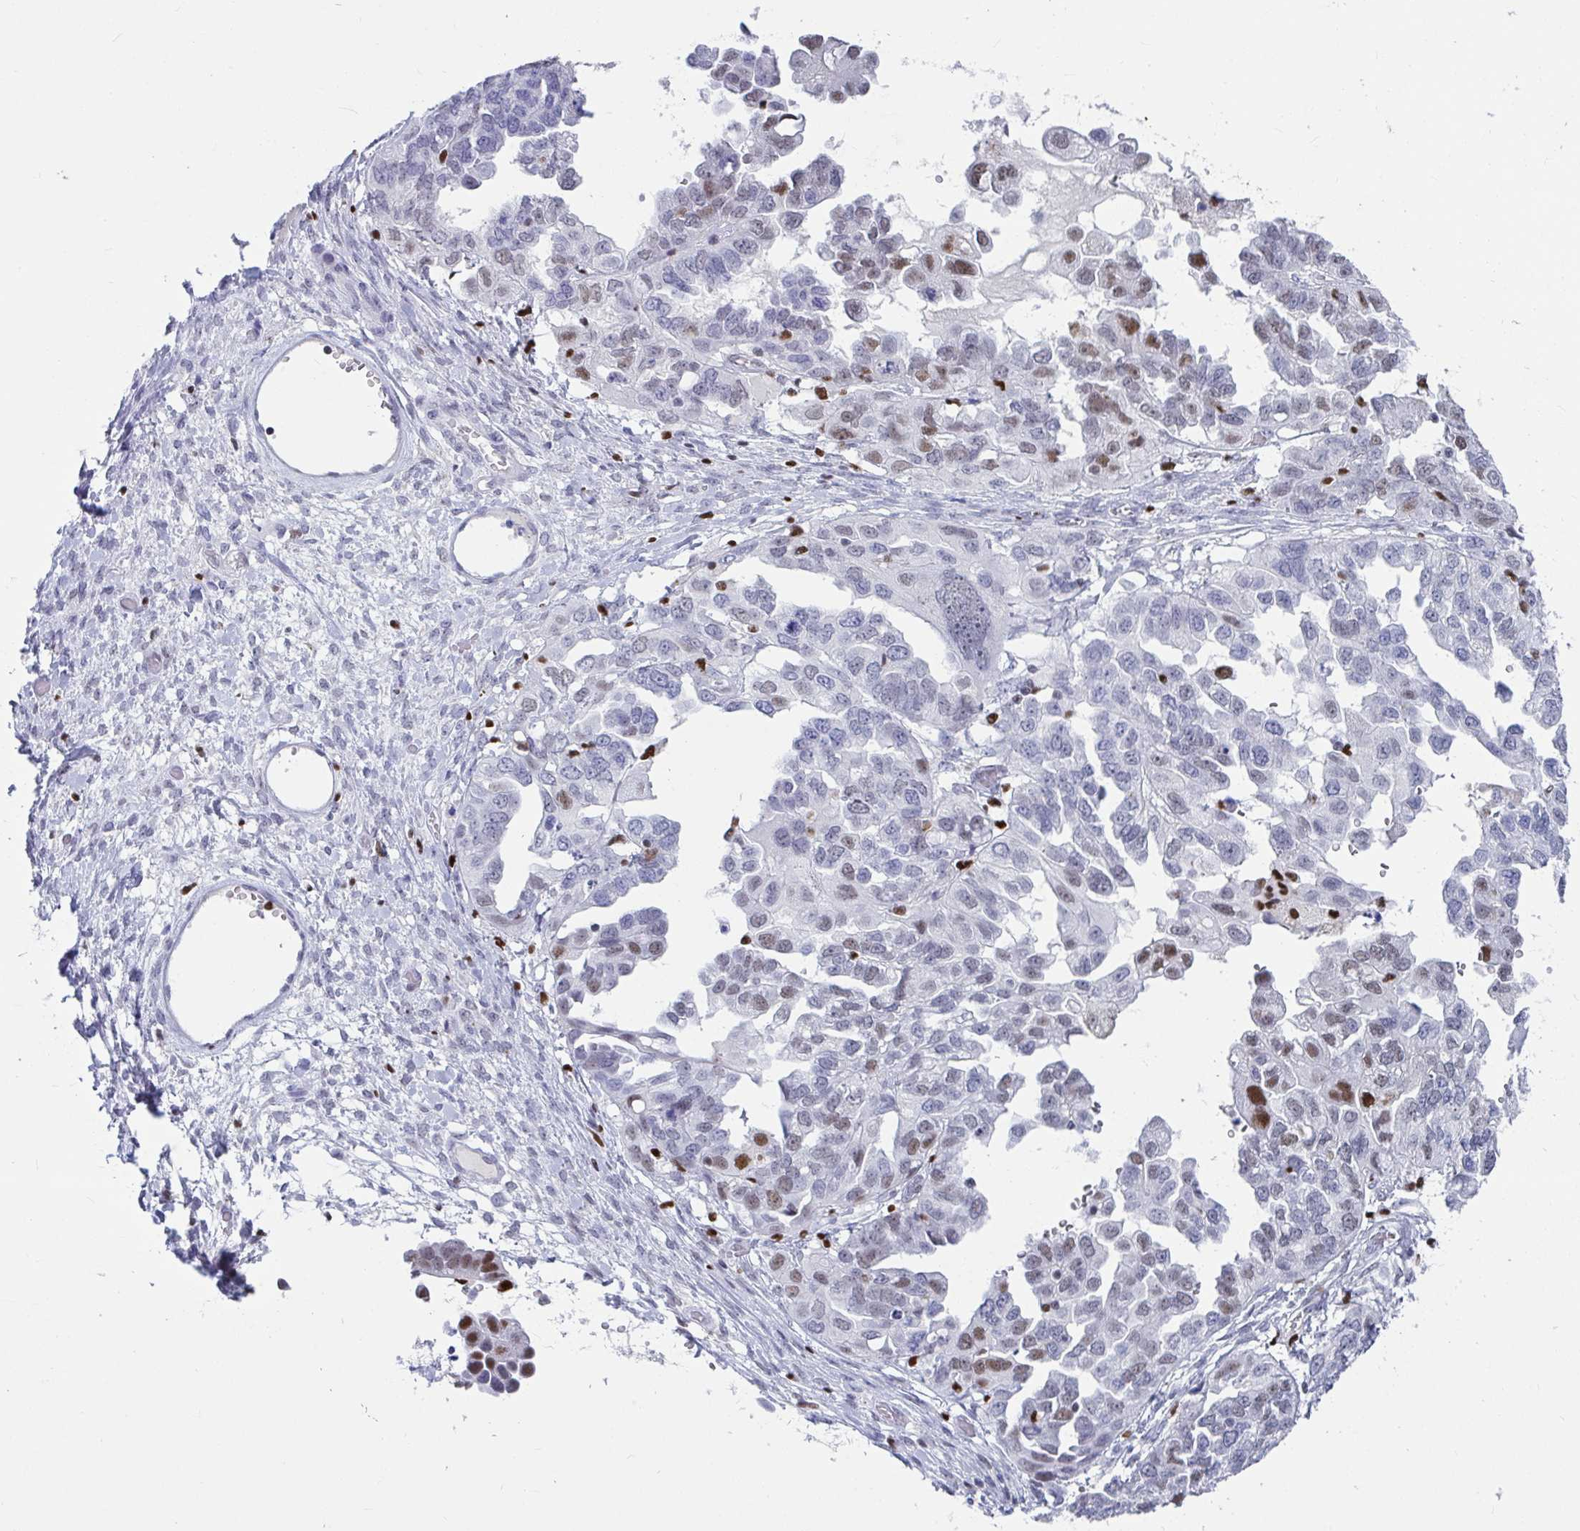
{"staining": {"intensity": "moderate", "quantity": "<25%", "location": "nuclear"}, "tissue": "ovarian cancer", "cell_type": "Tumor cells", "image_type": "cancer", "snomed": [{"axis": "morphology", "description": "Cystadenocarcinoma, serous, NOS"}, {"axis": "topography", "description": "Ovary"}], "caption": "The photomicrograph demonstrates a brown stain indicating the presence of a protein in the nuclear of tumor cells in ovarian serous cystadenocarcinoma. The staining is performed using DAB brown chromogen to label protein expression. The nuclei are counter-stained blue using hematoxylin.", "gene": "ZNF586", "patient": {"sex": "female", "age": 53}}